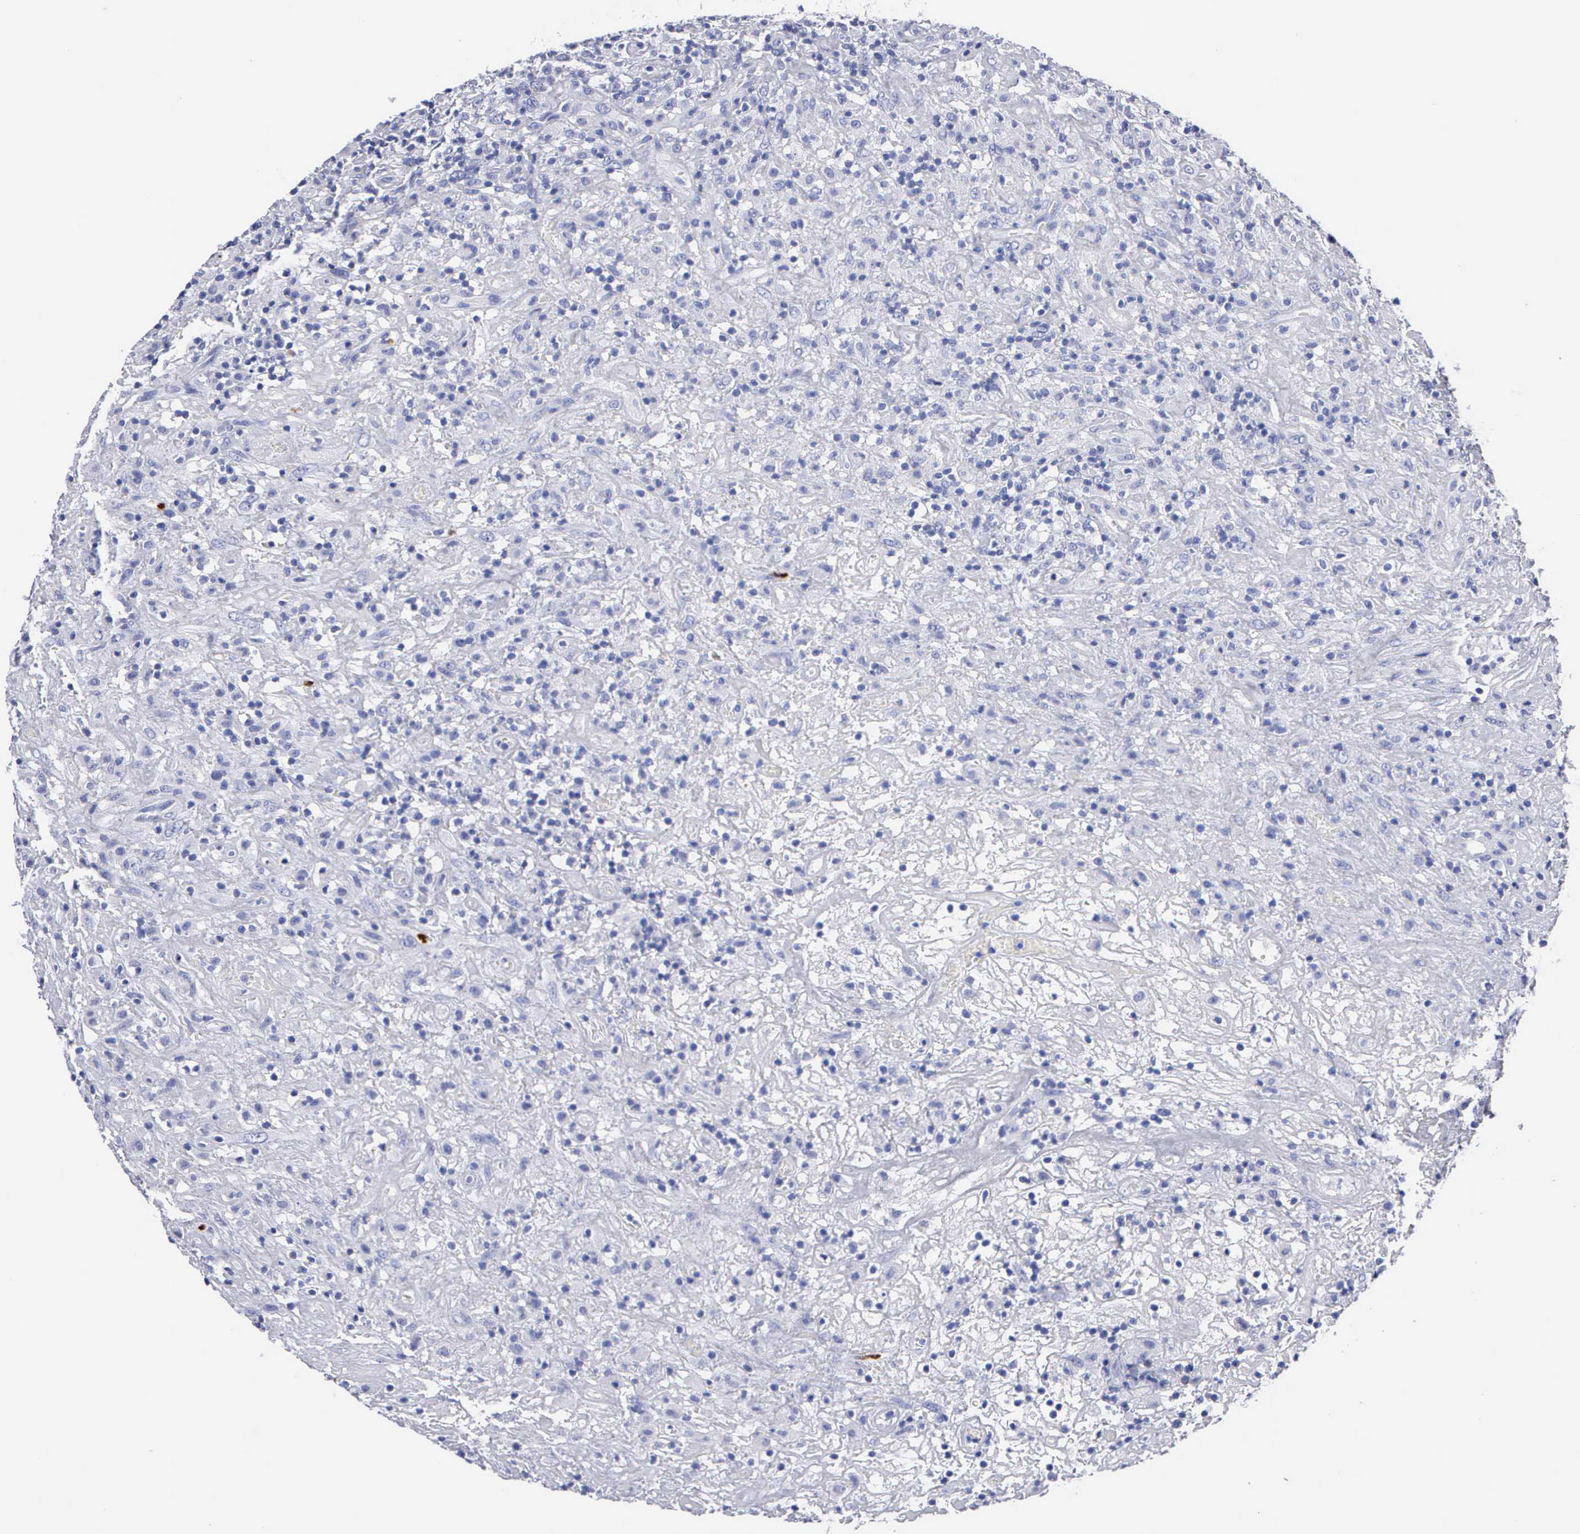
{"staining": {"intensity": "negative", "quantity": "none", "location": "none"}, "tissue": "lymphoma", "cell_type": "Tumor cells", "image_type": "cancer", "snomed": [{"axis": "morphology", "description": "Hodgkin's disease, NOS"}, {"axis": "topography", "description": "Lymph node"}], "caption": "Lymphoma was stained to show a protein in brown. There is no significant positivity in tumor cells. (Brightfield microscopy of DAB (3,3'-diaminobenzidine) IHC at high magnification).", "gene": "CTSG", "patient": {"sex": "male", "age": 46}}